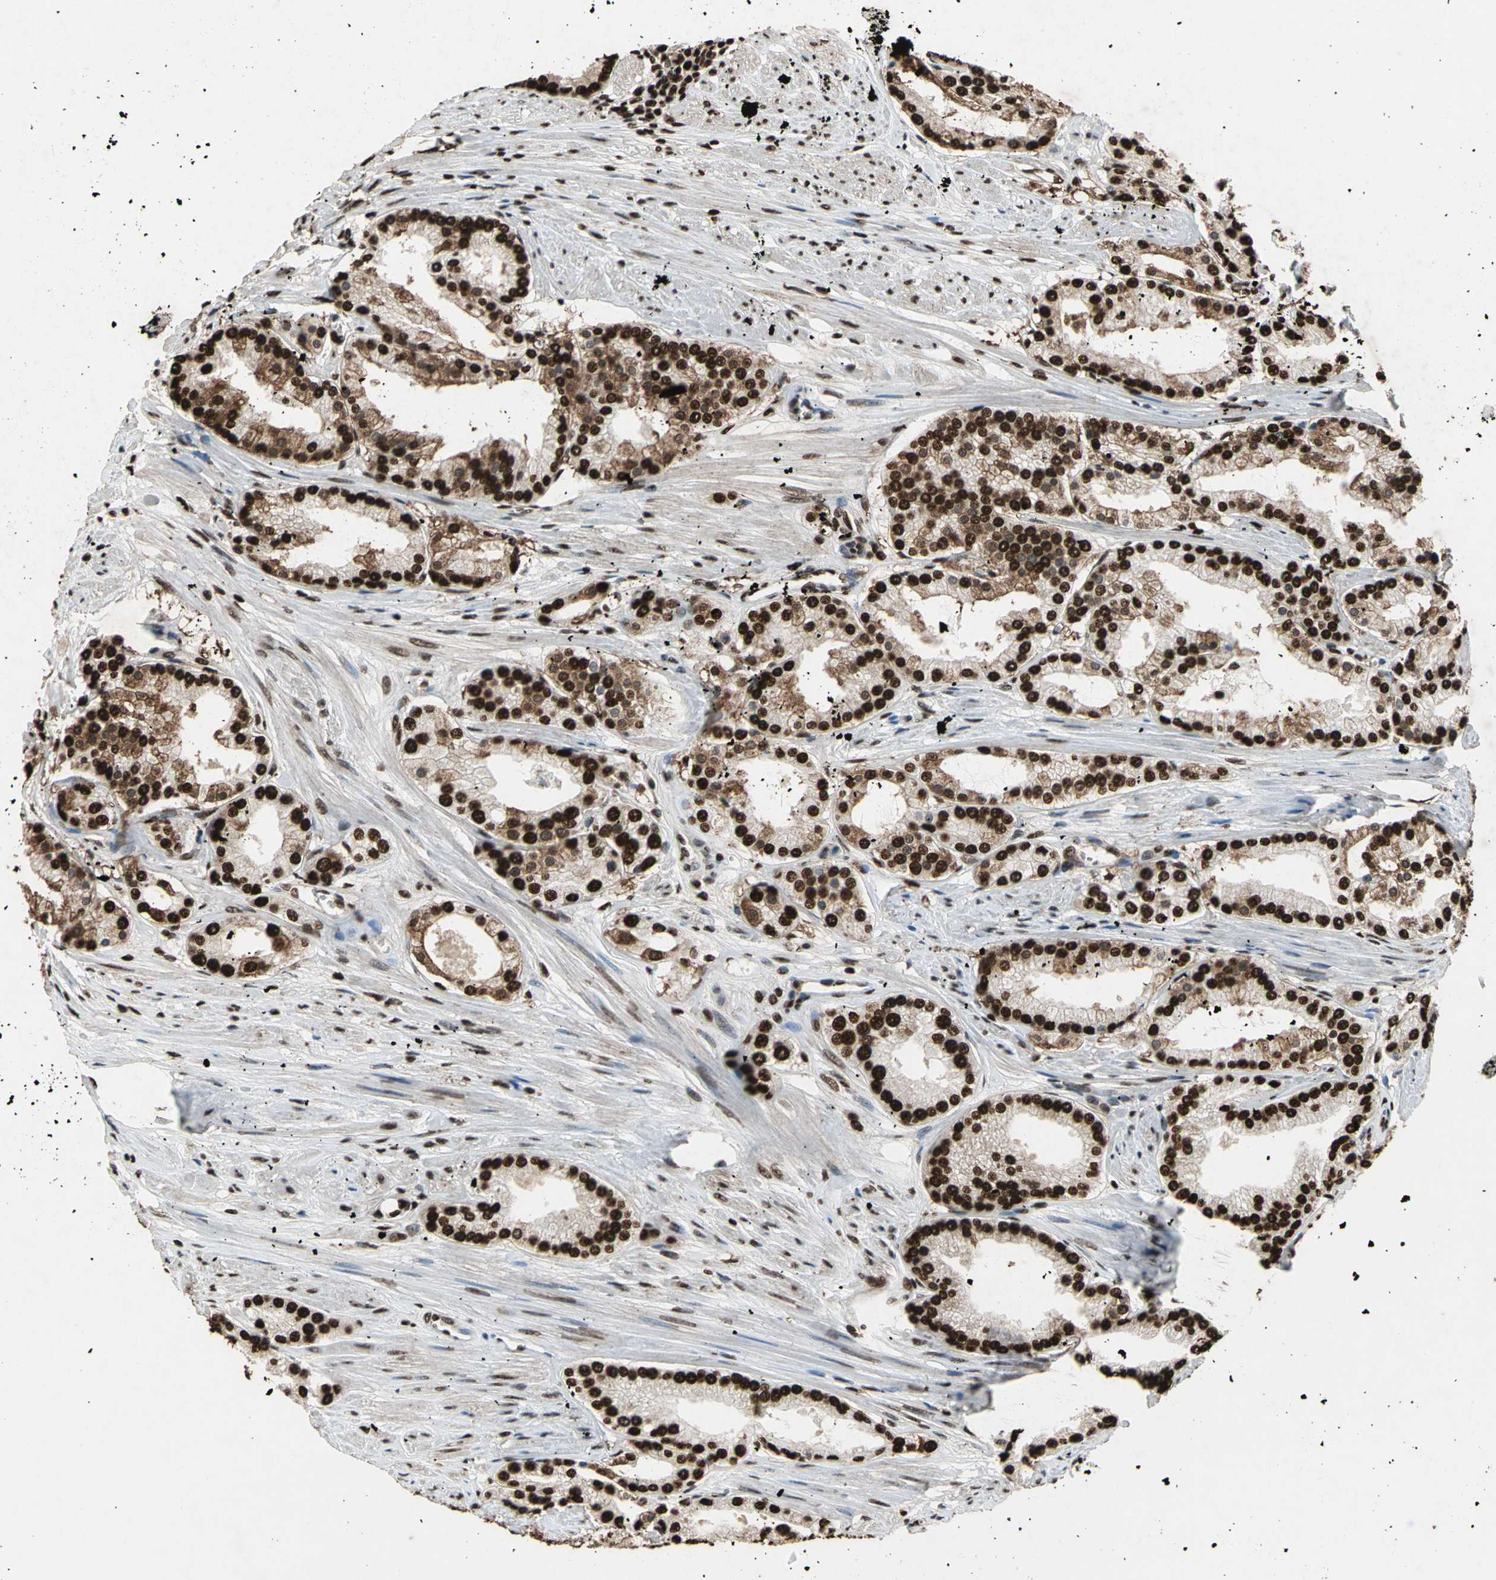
{"staining": {"intensity": "strong", "quantity": ">75%", "location": "cytoplasmic/membranous,nuclear"}, "tissue": "prostate cancer", "cell_type": "Tumor cells", "image_type": "cancer", "snomed": [{"axis": "morphology", "description": "Adenocarcinoma, High grade"}, {"axis": "topography", "description": "Prostate"}], "caption": "The immunohistochemical stain highlights strong cytoplasmic/membranous and nuclear positivity in tumor cells of prostate cancer tissue.", "gene": "ANP32A", "patient": {"sex": "male", "age": 61}}